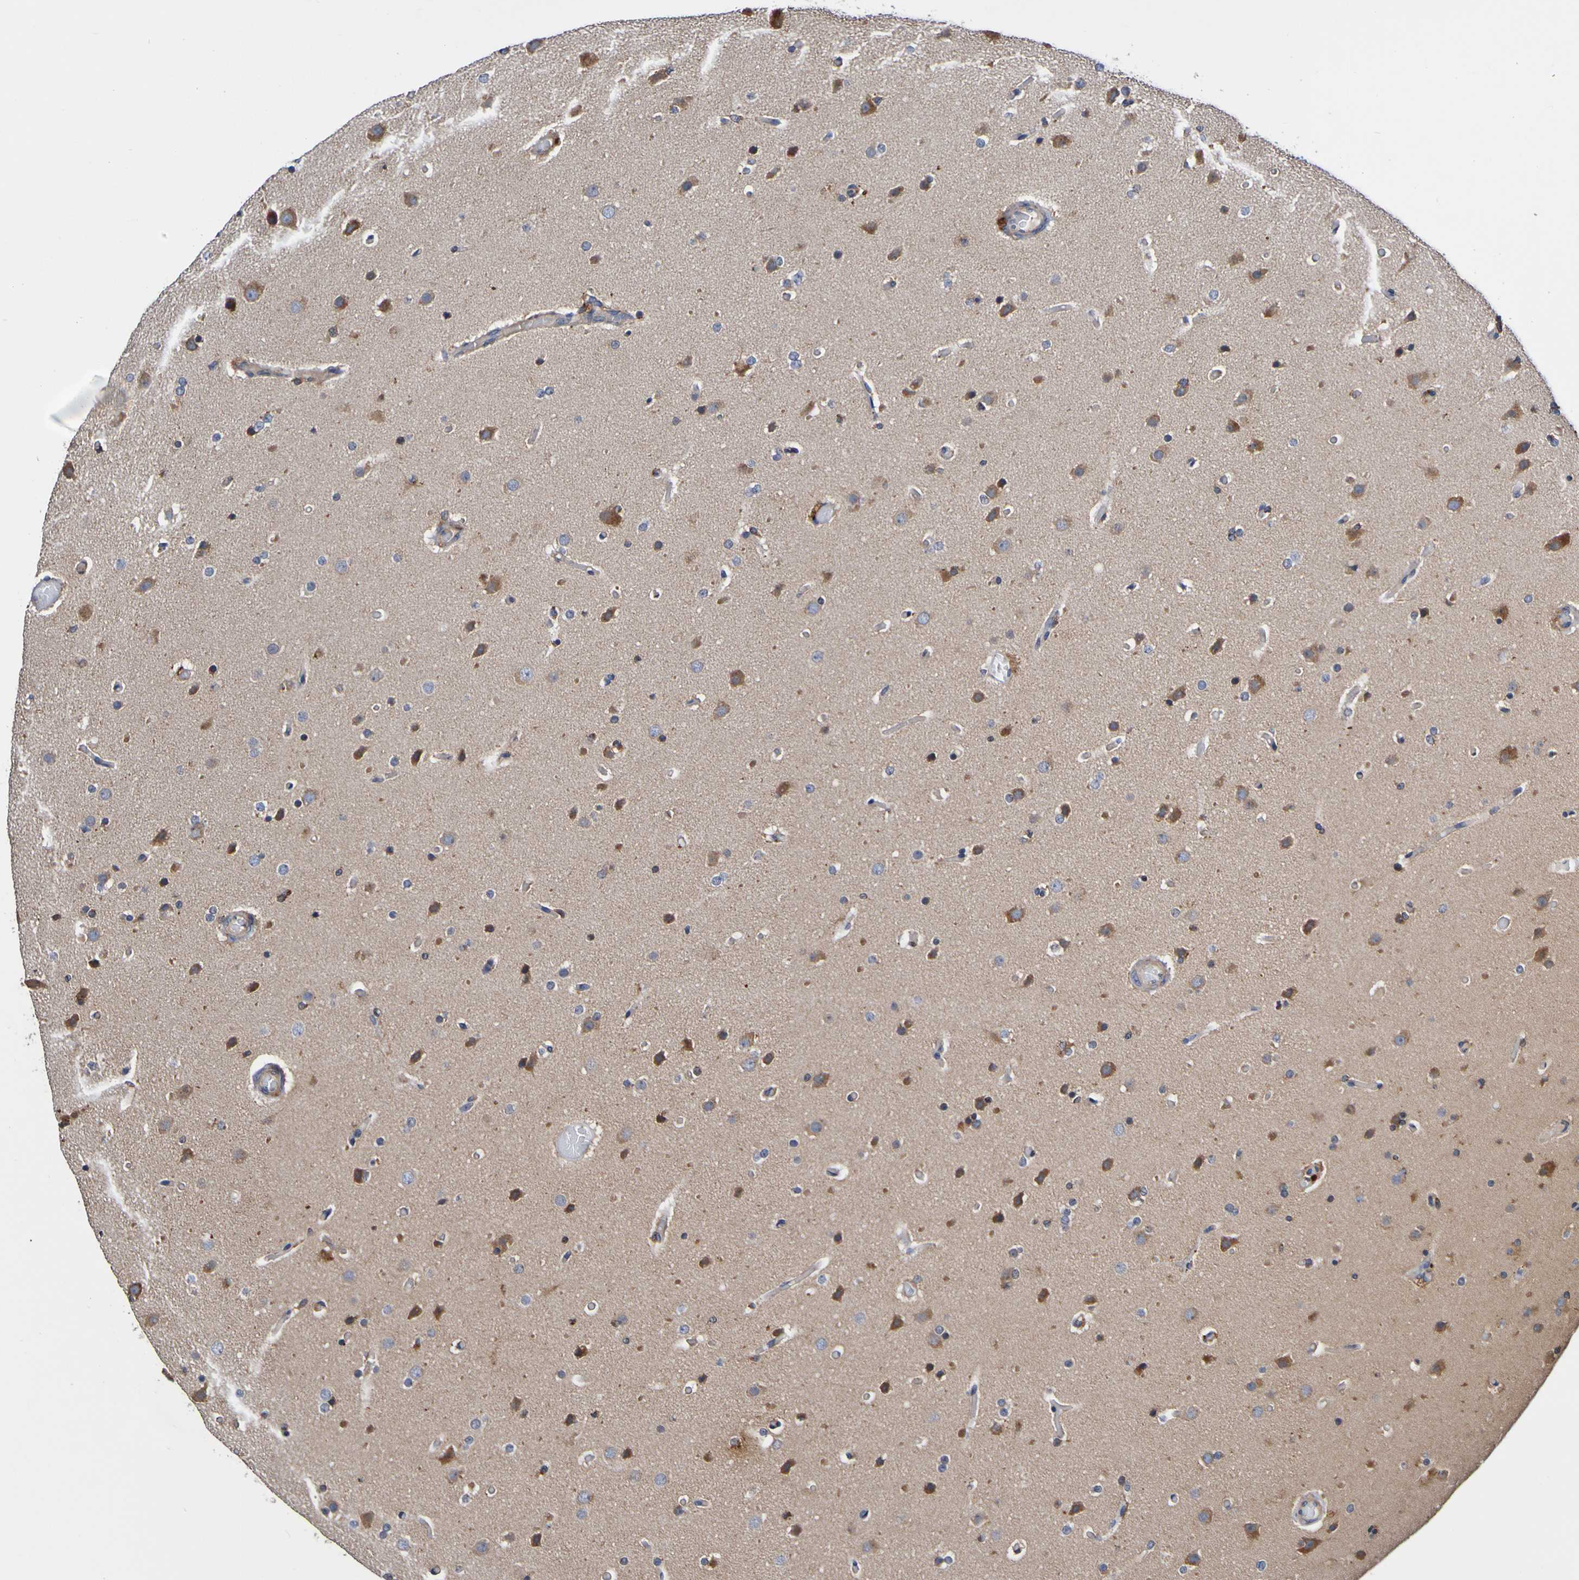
{"staining": {"intensity": "moderate", "quantity": "25%-75%", "location": "cytoplasmic/membranous"}, "tissue": "glioma", "cell_type": "Tumor cells", "image_type": "cancer", "snomed": [{"axis": "morphology", "description": "Glioma, malignant, High grade"}, {"axis": "topography", "description": "Cerebral cortex"}], "caption": "Glioma tissue demonstrates moderate cytoplasmic/membranous expression in about 25%-75% of tumor cells, visualized by immunohistochemistry.", "gene": "METAP2", "patient": {"sex": "female", "age": 36}}